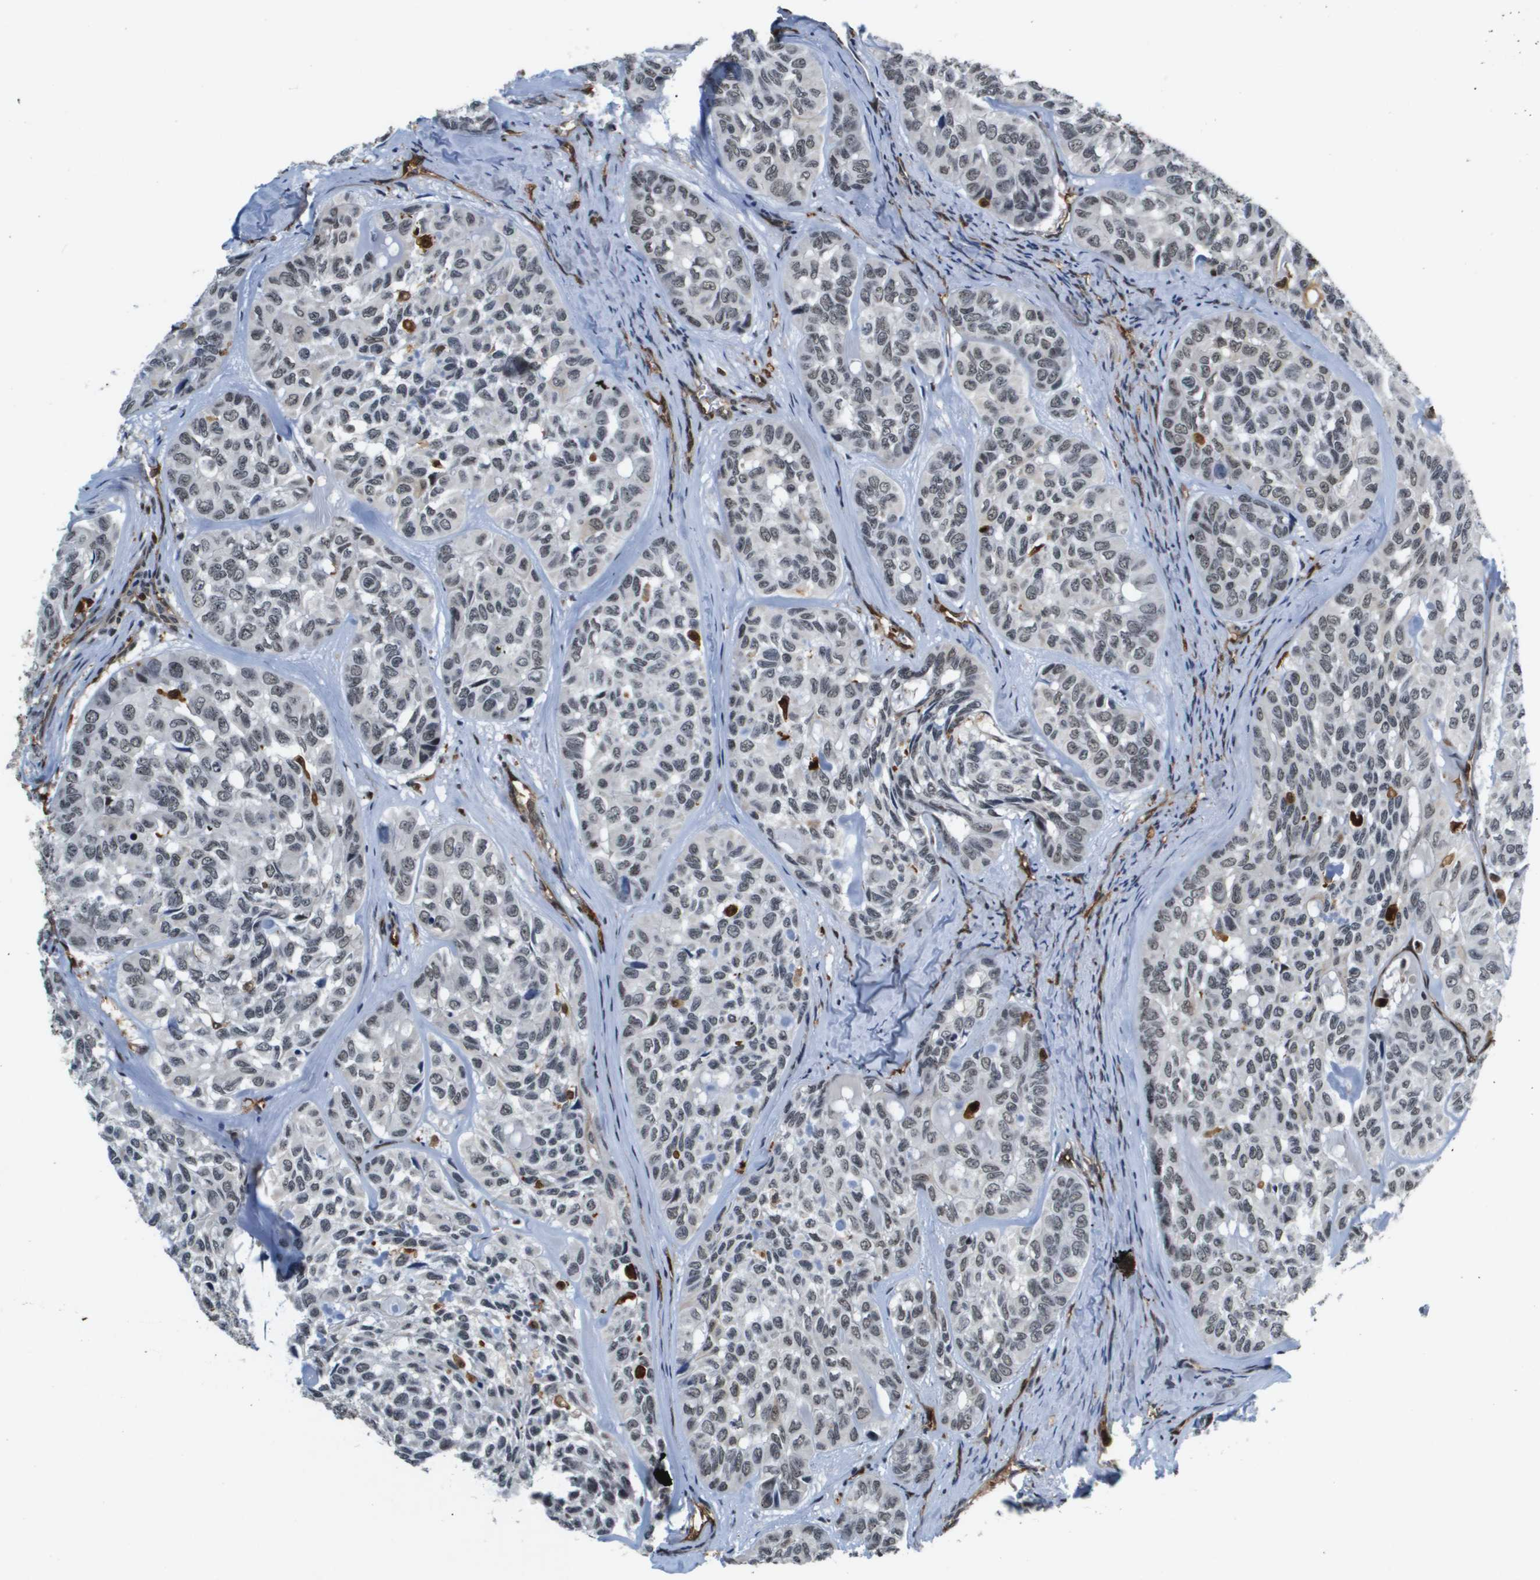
{"staining": {"intensity": "weak", "quantity": ">75%", "location": "nuclear"}, "tissue": "head and neck cancer", "cell_type": "Tumor cells", "image_type": "cancer", "snomed": [{"axis": "morphology", "description": "Adenocarcinoma, NOS"}, {"axis": "topography", "description": "Salivary gland, NOS"}, {"axis": "topography", "description": "Head-Neck"}], "caption": "Protein staining of head and neck cancer tissue displays weak nuclear staining in approximately >75% of tumor cells.", "gene": "EP400", "patient": {"sex": "female", "age": 76}}